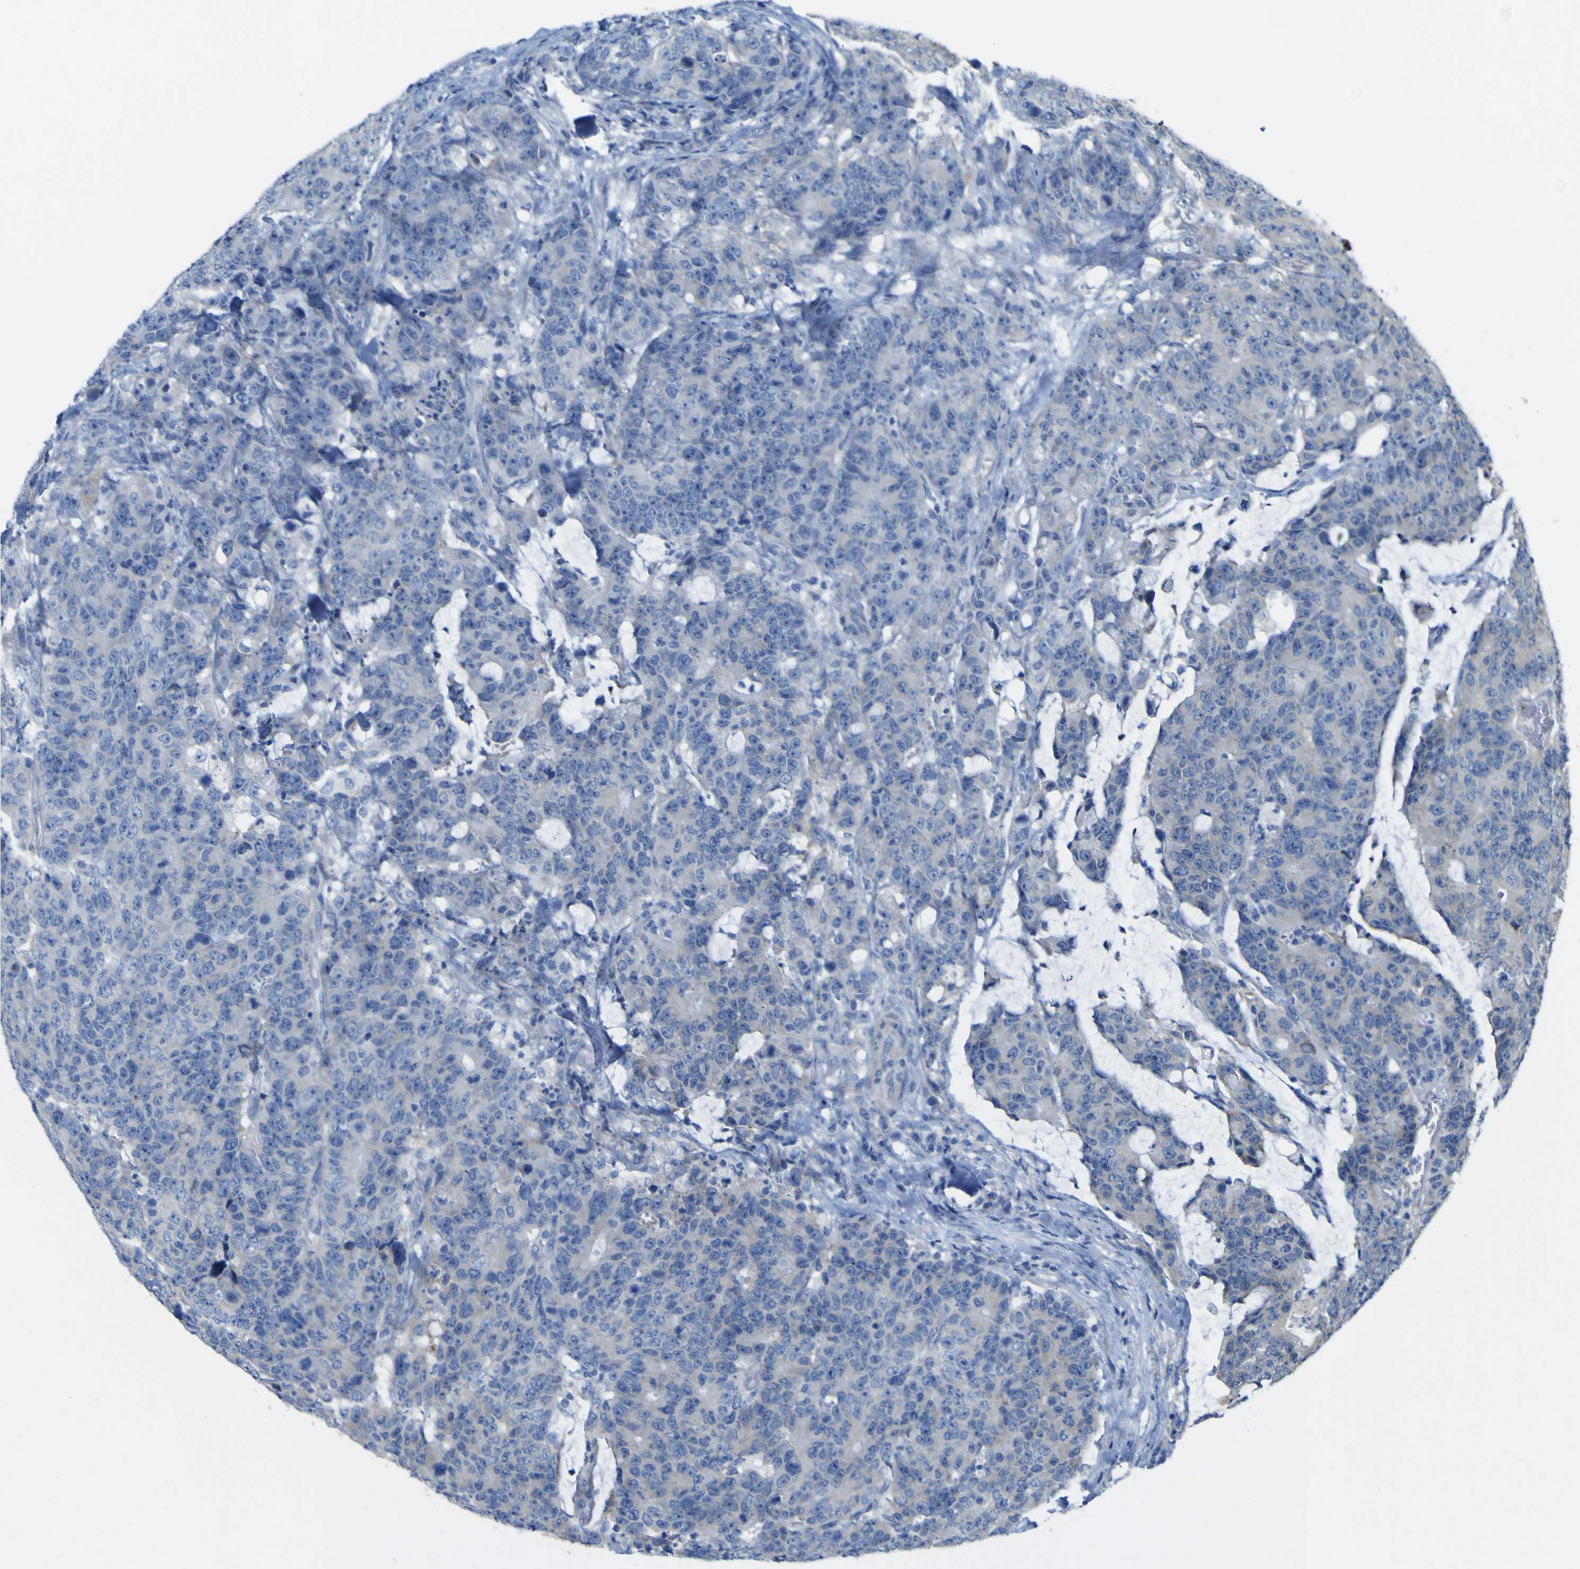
{"staining": {"intensity": "negative", "quantity": "none", "location": "none"}, "tissue": "colorectal cancer", "cell_type": "Tumor cells", "image_type": "cancer", "snomed": [{"axis": "morphology", "description": "Adenocarcinoma, NOS"}, {"axis": "topography", "description": "Colon"}], "caption": "DAB (3,3'-diaminobenzidine) immunohistochemical staining of adenocarcinoma (colorectal) shows no significant expression in tumor cells.", "gene": "MYEOV", "patient": {"sex": "female", "age": 86}}